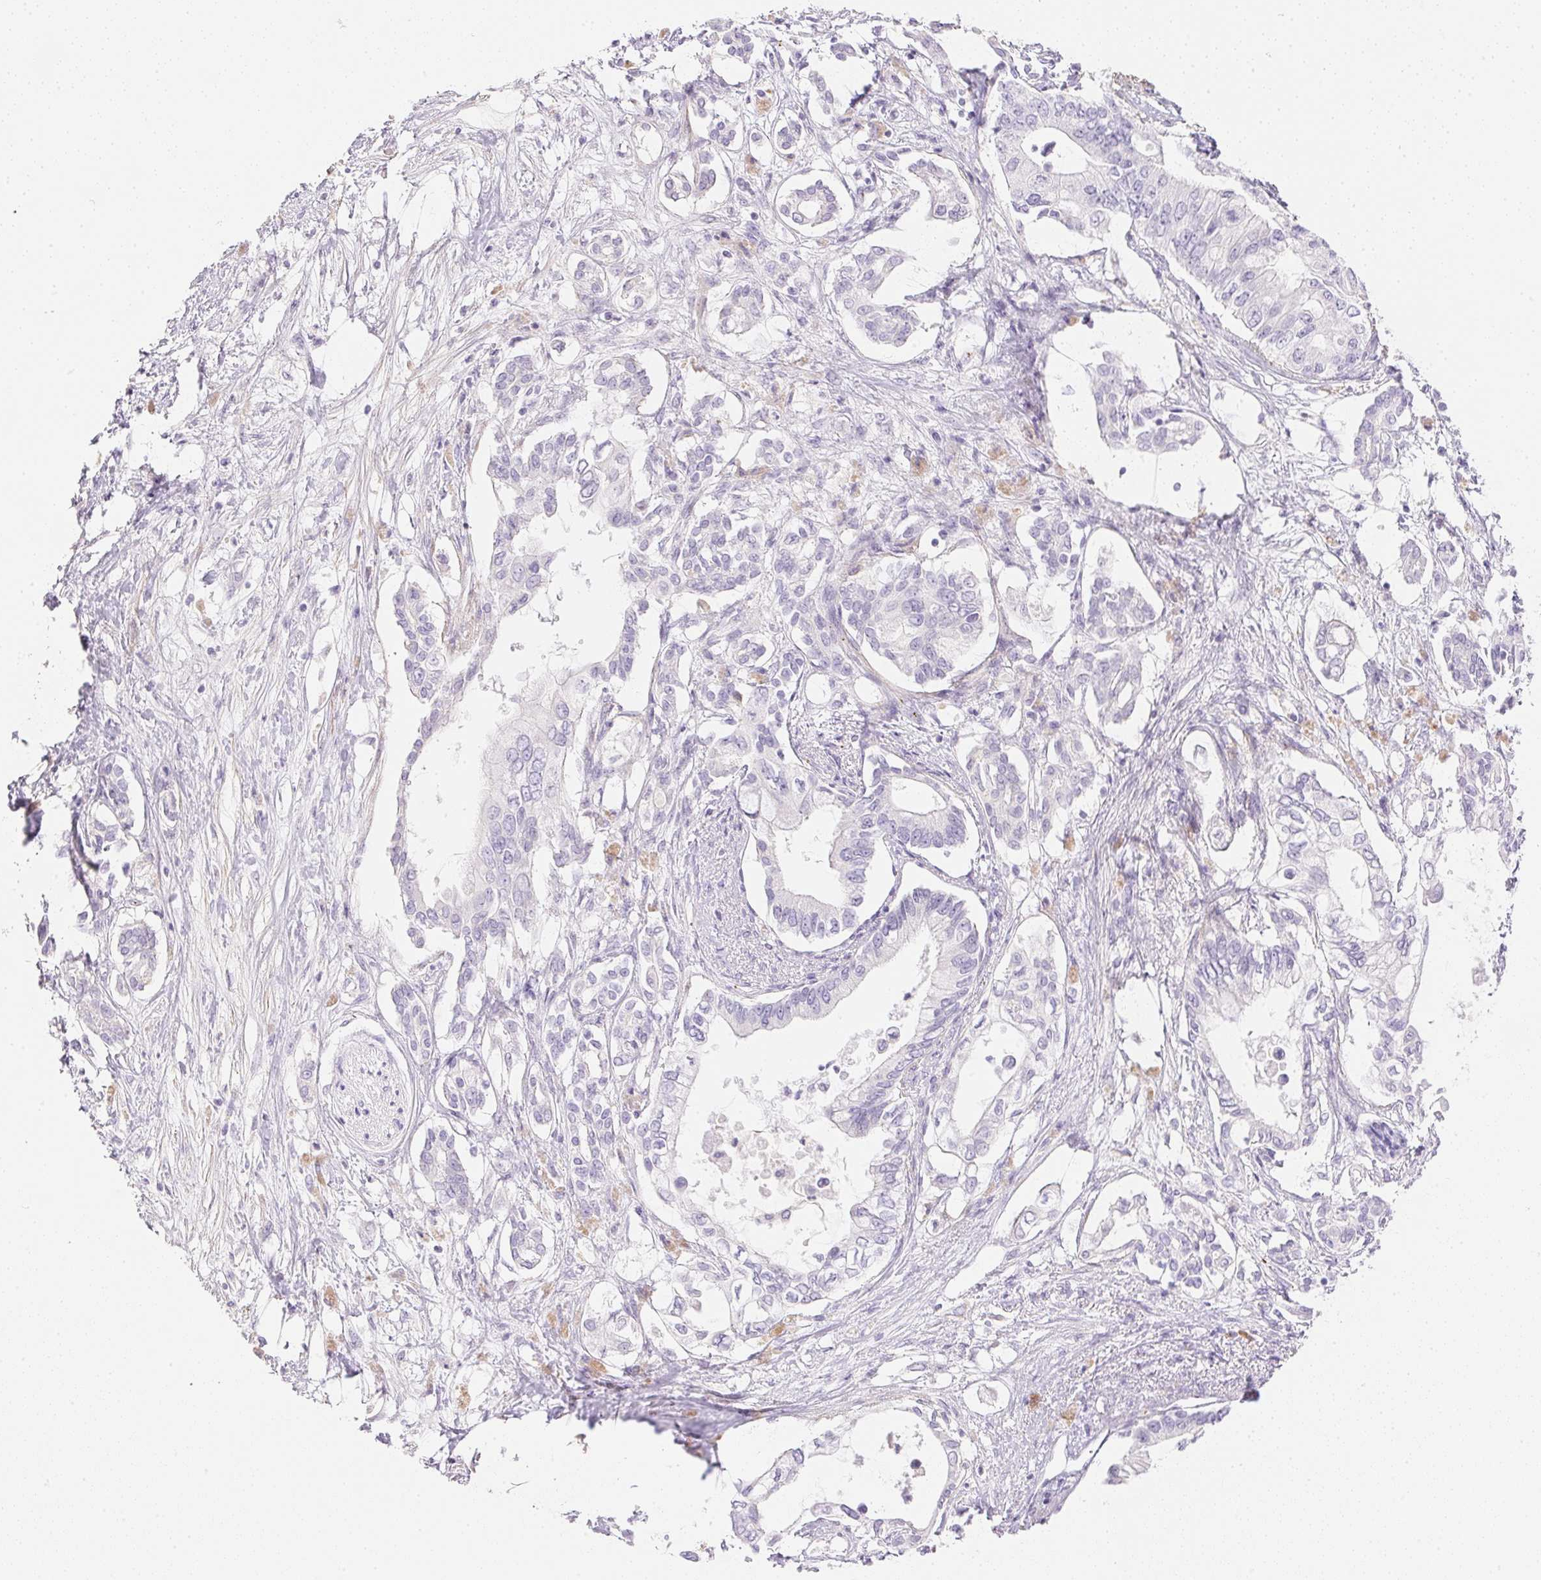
{"staining": {"intensity": "negative", "quantity": "none", "location": "none"}, "tissue": "pancreatic cancer", "cell_type": "Tumor cells", "image_type": "cancer", "snomed": [{"axis": "morphology", "description": "Adenocarcinoma, NOS"}, {"axis": "topography", "description": "Pancreas"}], "caption": "Immunohistochemistry of pancreatic cancer (adenocarcinoma) demonstrates no expression in tumor cells.", "gene": "KCNE2", "patient": {"sex": "female", "age": 63}}